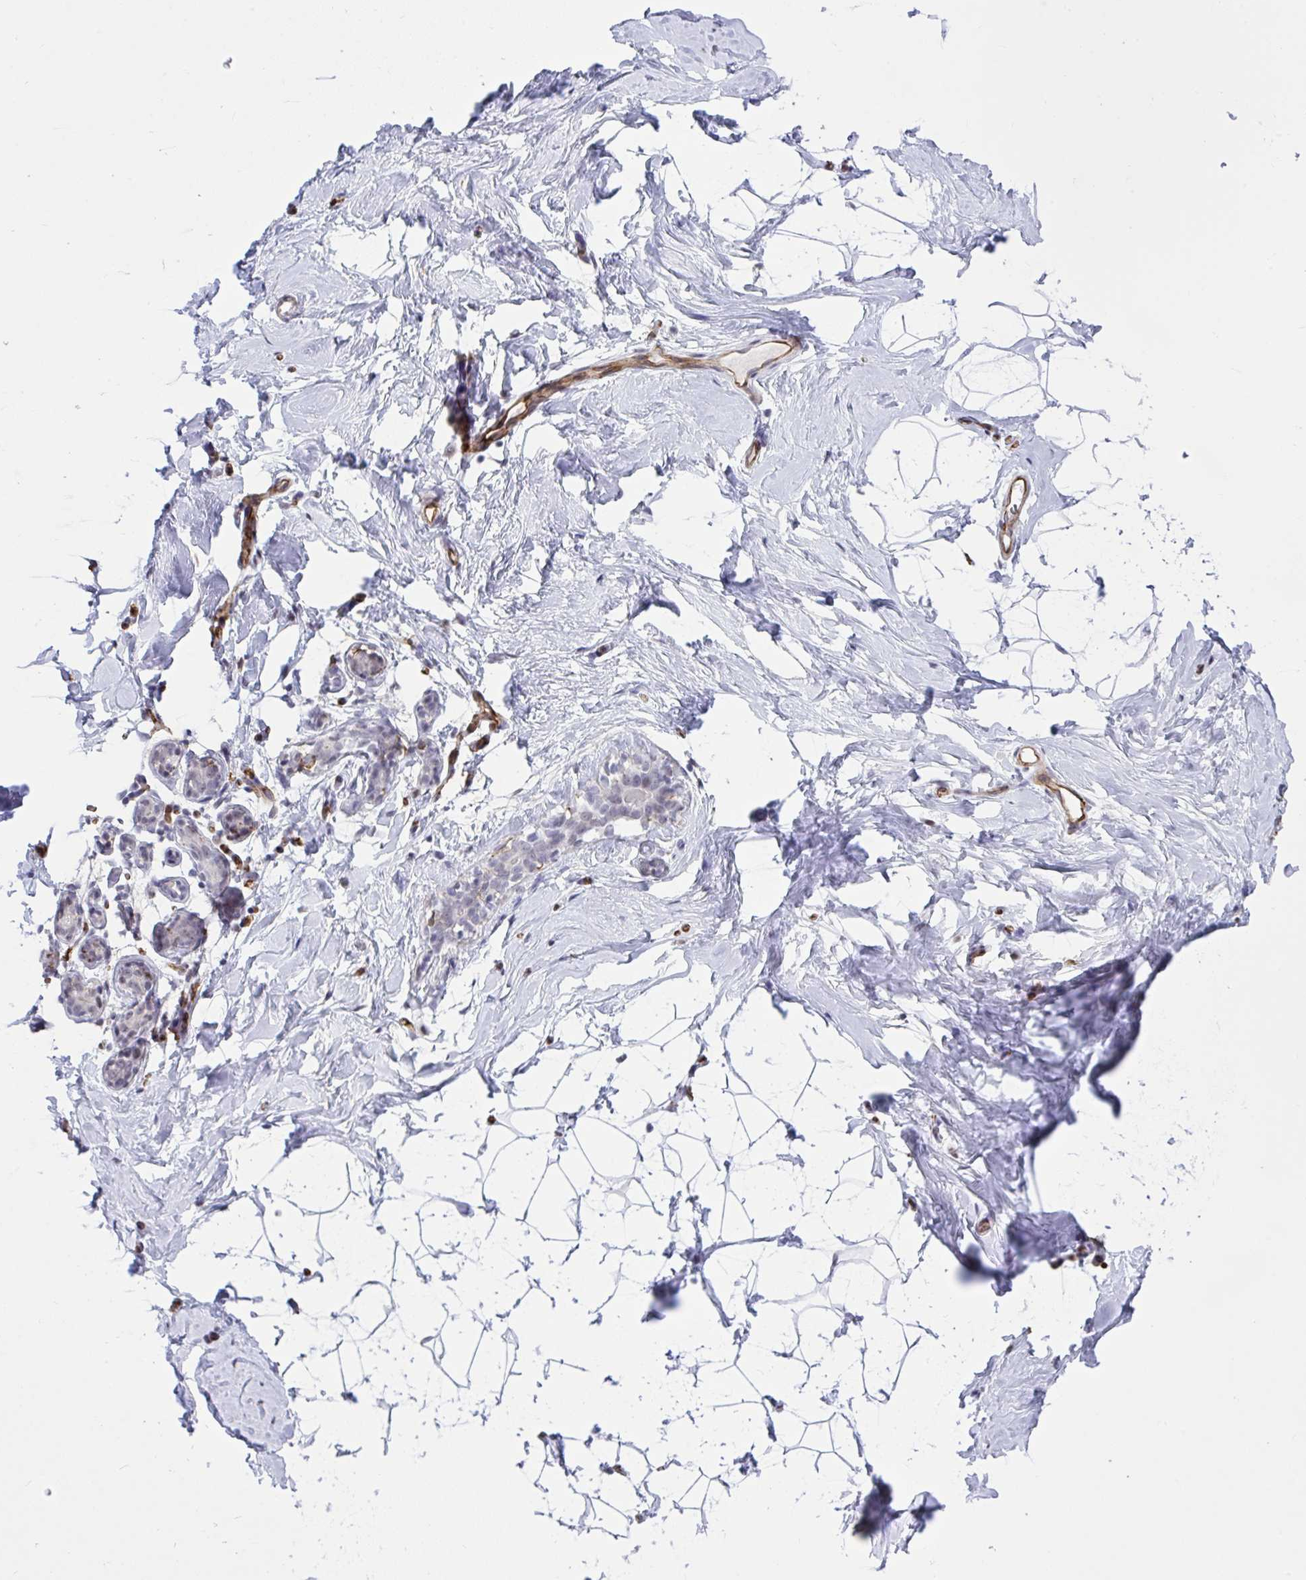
{"staining": {"intensity": "negative", "quantity": "none", "location": "none"}, "tissue": "breast", "cell_type": "Adipocytes", "image_type": "normal", "snomed": [{"axis": "morphology", "description": "Normal tissue, NOS"}, {"axis": "topography", "description": "Breast"}], "caption": "Adipocytes are negative for protein expression in unremarkable human breast. (Immunohistochemistry, brightfield microscopy, high magnification).", "gene": "EML1", "patient": {"sex": "female", "age": 32}}